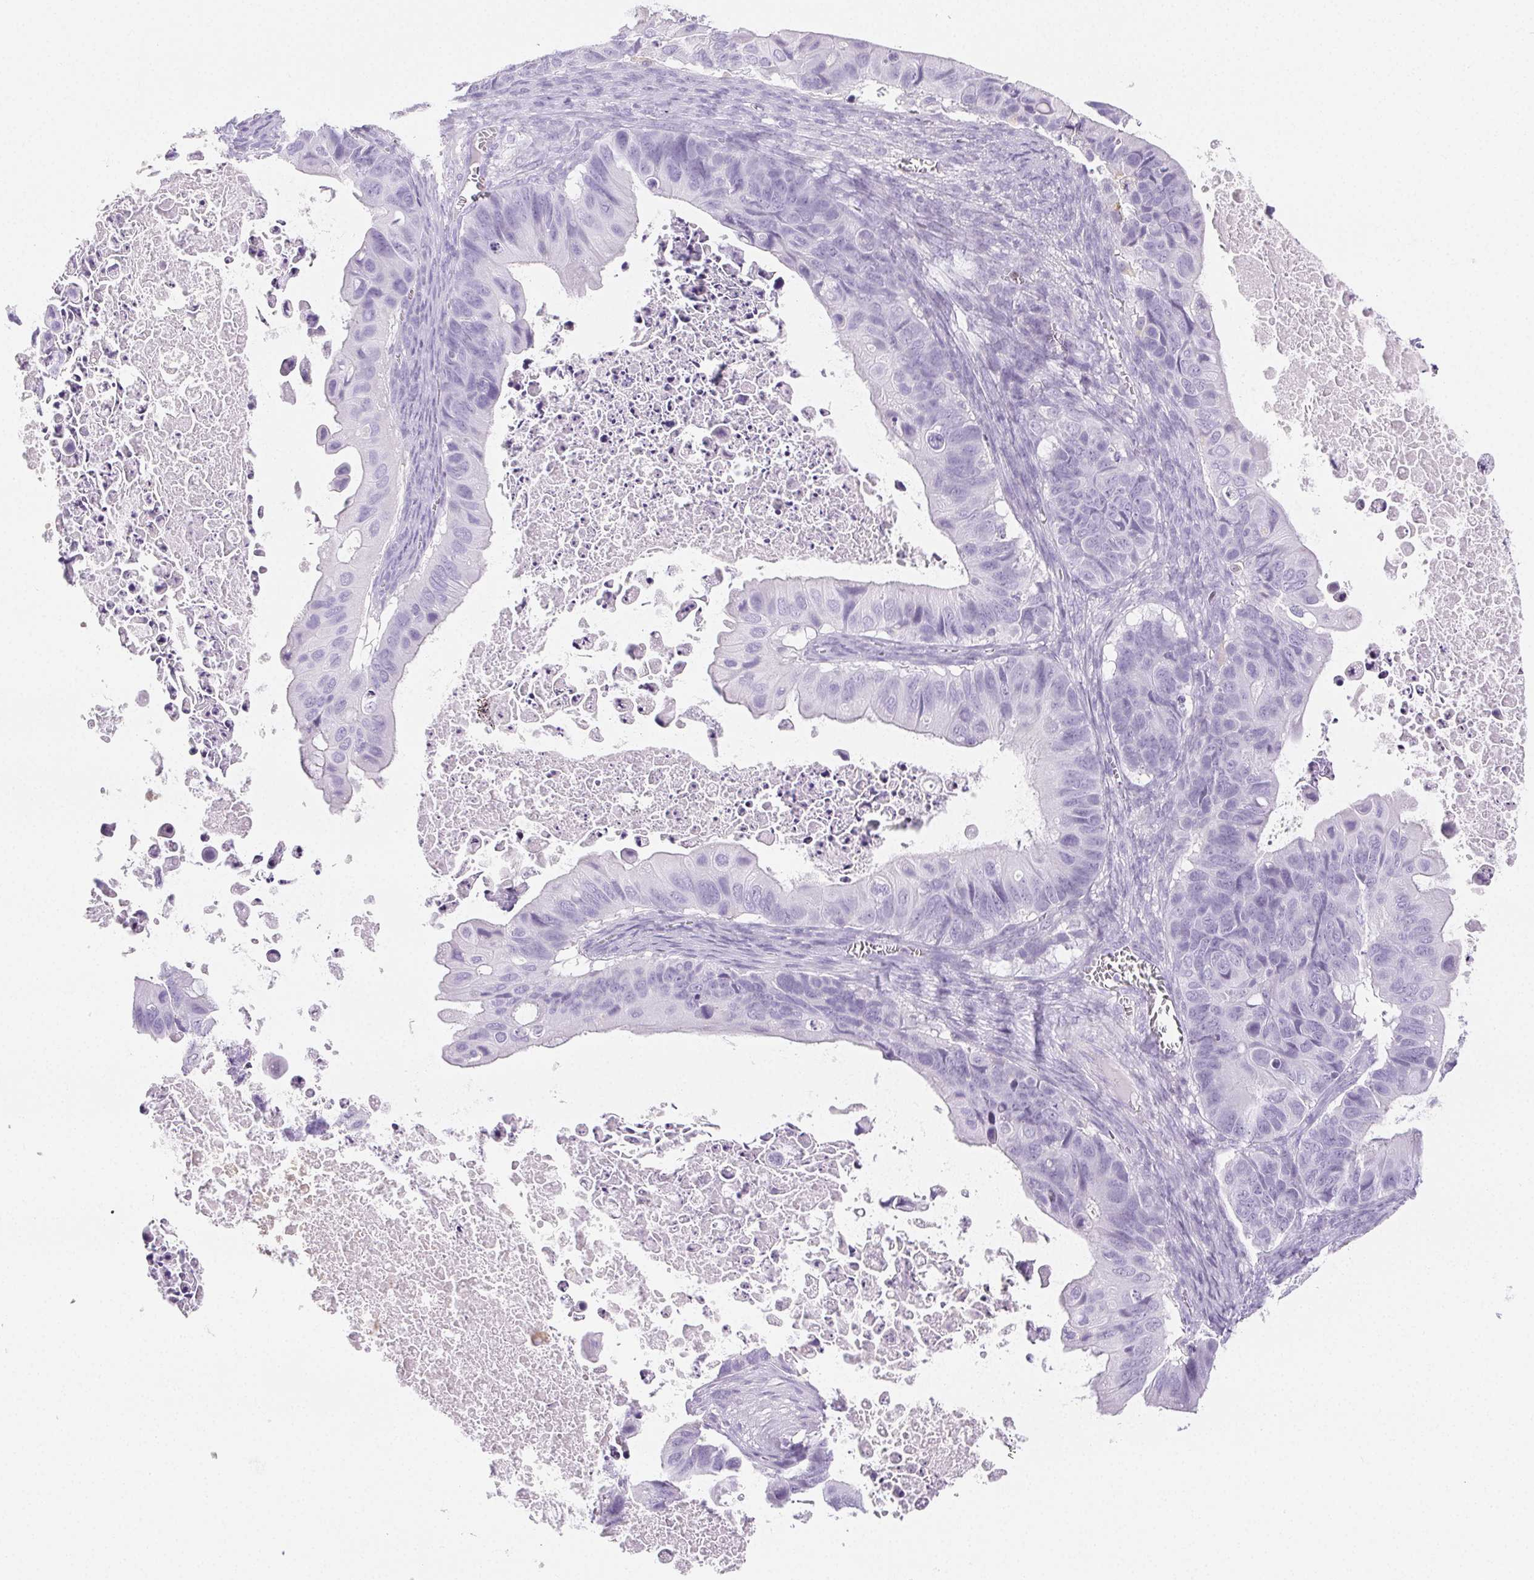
{"staining": {"intensity": "negative", "quantity": "none", "location": "none"}, "tissue": "ovarian cancer", "cell_type": "Tumor cells", "image_type": "cancer", "snomed": [{"axis": "morphology", "description": "Cystadenocarcinoma, mucinous, NOS"}, {"axis": "topography", "description": "Ovary"}], "caption": "IHC photomicrograph of human mucinous cystadenocarcinoma (ovarian) stained for a protein (brown), which reveals no positivity in tumor cells.", "gene": "BEND2", "patient": {"sex": "female", "age": 64}}